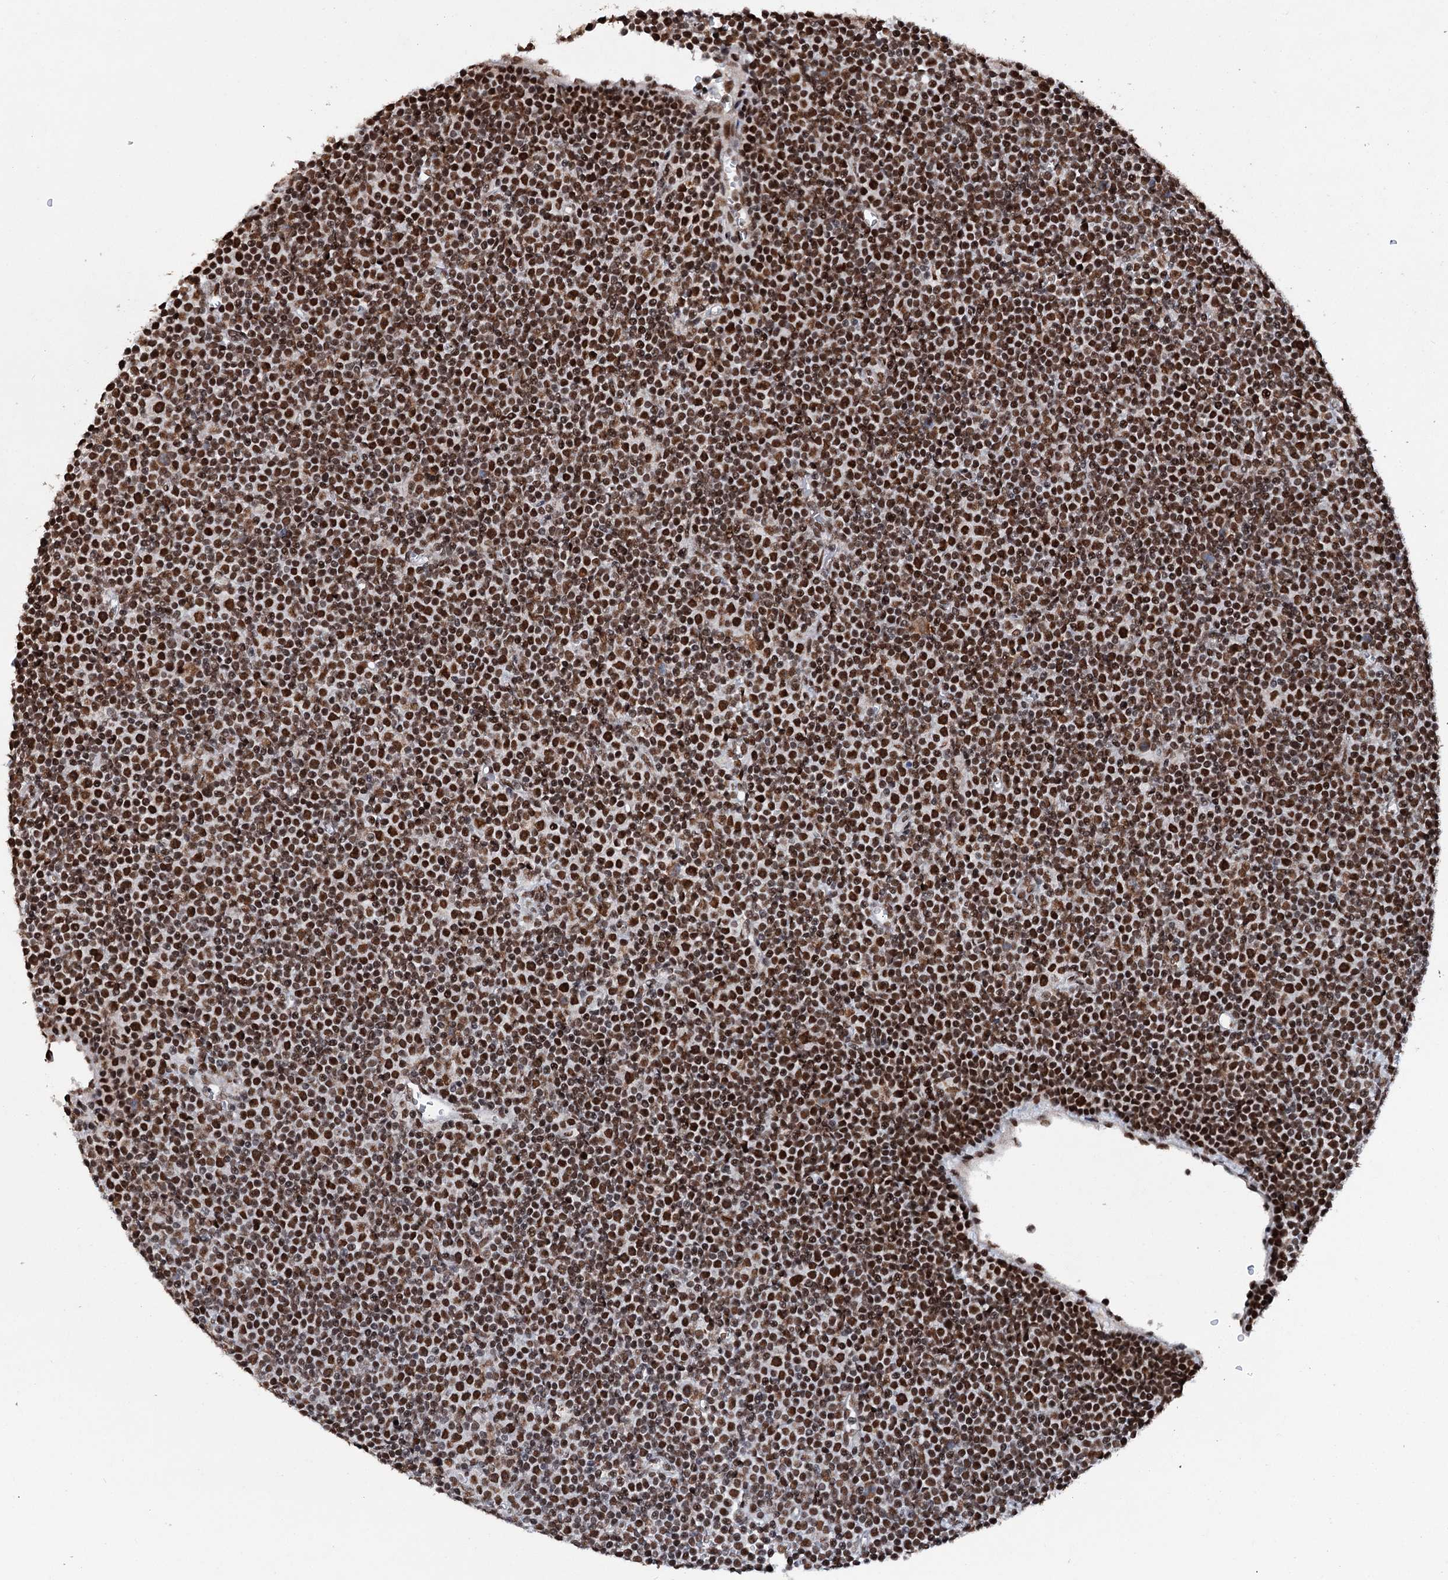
{"staining": {"intensity": "strong", "quantity": ">75%", "location": "nuclear"}, "tissue": "lymphoma", "cell_type": "Tumor cells", "image_type": "cancer", "snomed": [{"axis": "morphology", "description": "Malignant lymphoma, non-Hodgkin's type, Low grade"}, {"axis": "topography", "description": "Lymph node"}], "caption": "Immunohistochemical staining of malignant lymphoma, non-Hodgkin's type (low-grade) exhibits high levels of strong nuclear expression in about >75% of tumor cells.", "gene": "MATR3", "patient": {"sex": "female", "age": 67}}